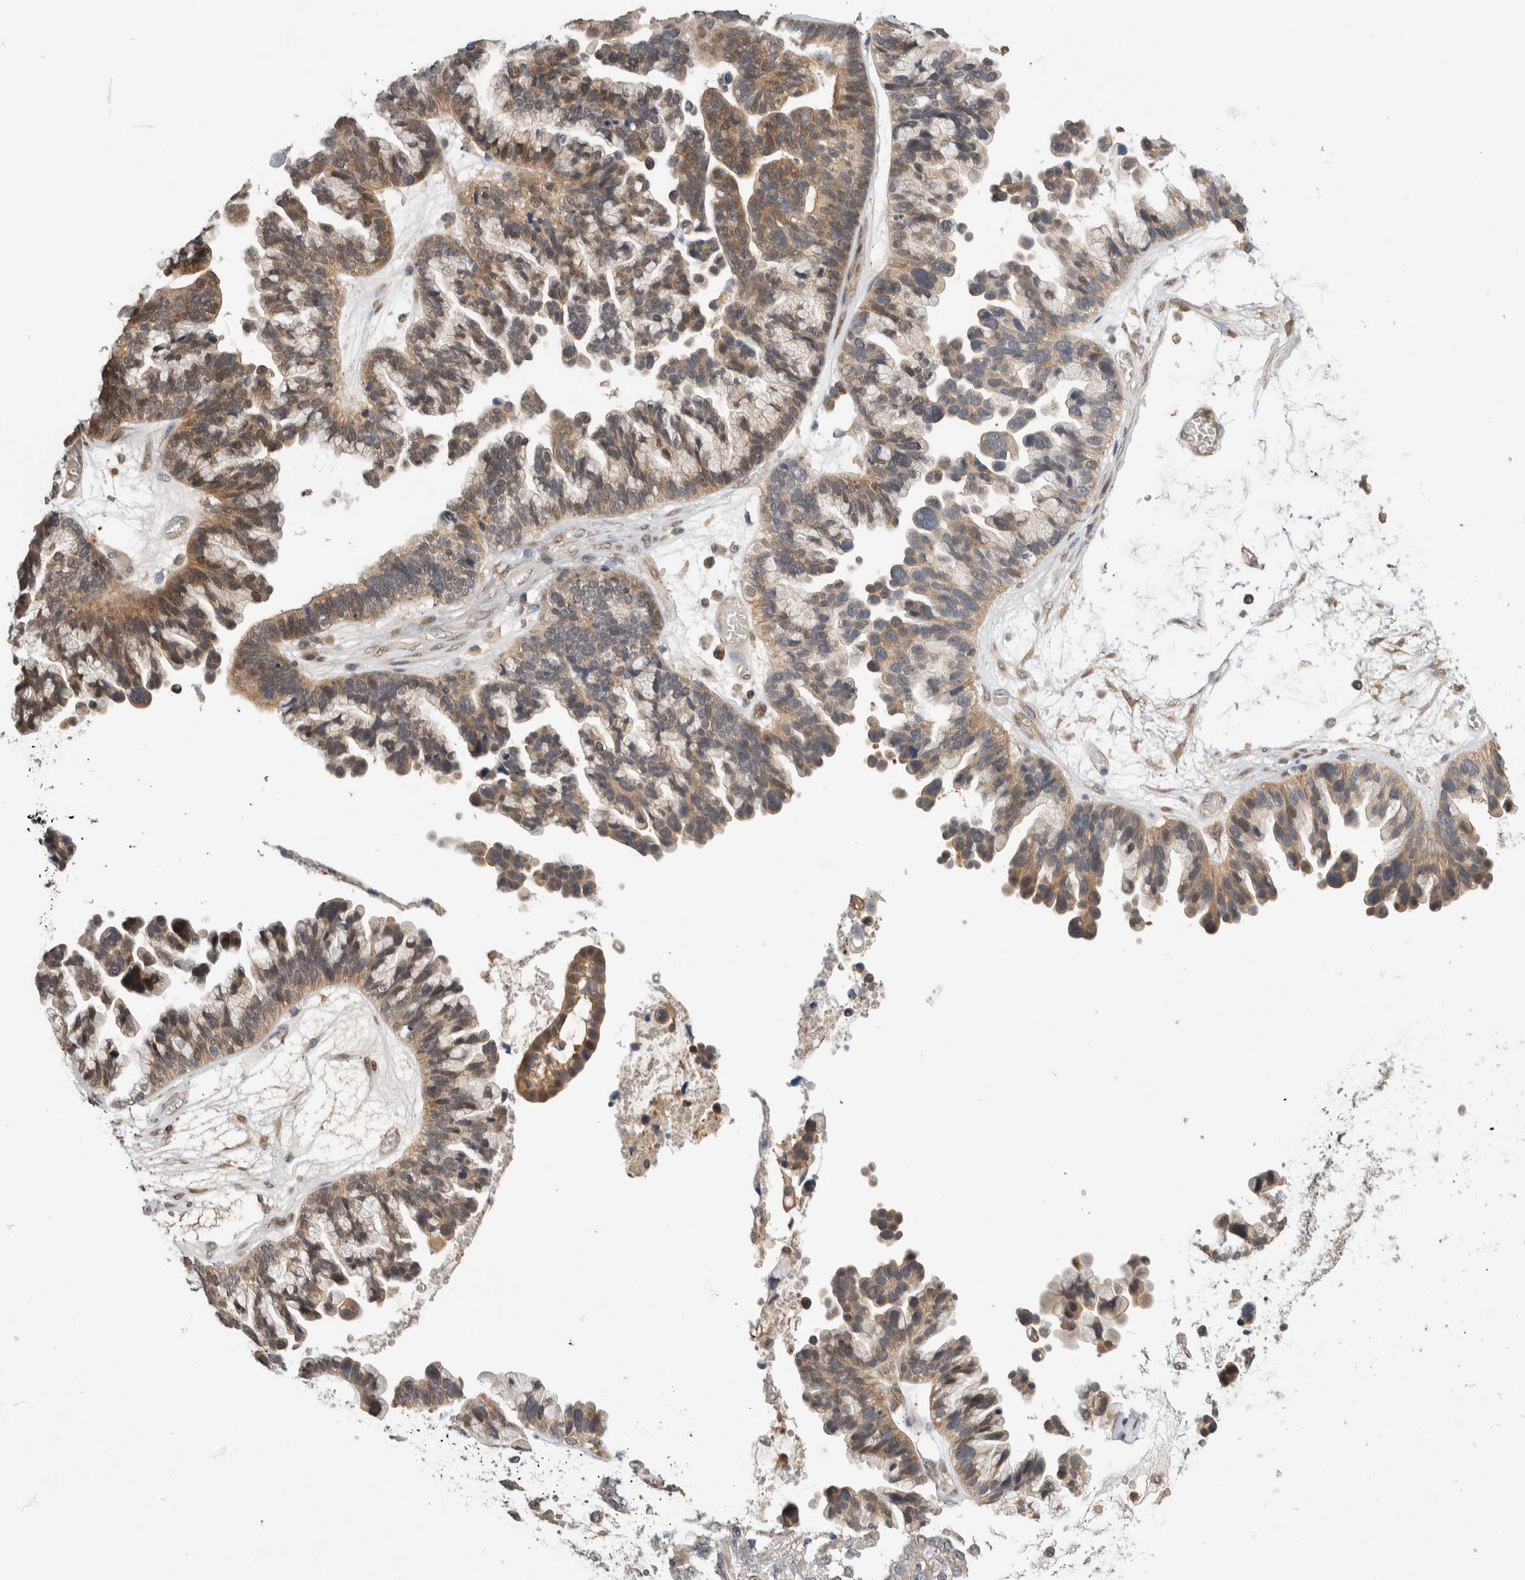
{"staining": {"intensity": "weak", "quantity": ">75%", "location": "cytoplasmic/membranous"}, "tissue": "ovarian cancer", "cell_type": "Tumor cells", "image_type": "cancer", "snomed": [{"axis": "morphology", "description": "Cystadenocarcinoma, serous, NOS"}, {"axis": "topography", "description": "Ovary"}], "caption": "Immunohistochemistry (IHC) photomicrograph of neoplastic tissue: human serous cystadenocarcinoma (ovarian) stained using immunohistochemistry shows low levels of weak protein expression localized specifically in the cytoplasmic/membranous of tumor cells, appearing as a cytoplasmic/membranous brown color.", "gene": "PGM1", "patient": {"sex": "female", "age": 56}}